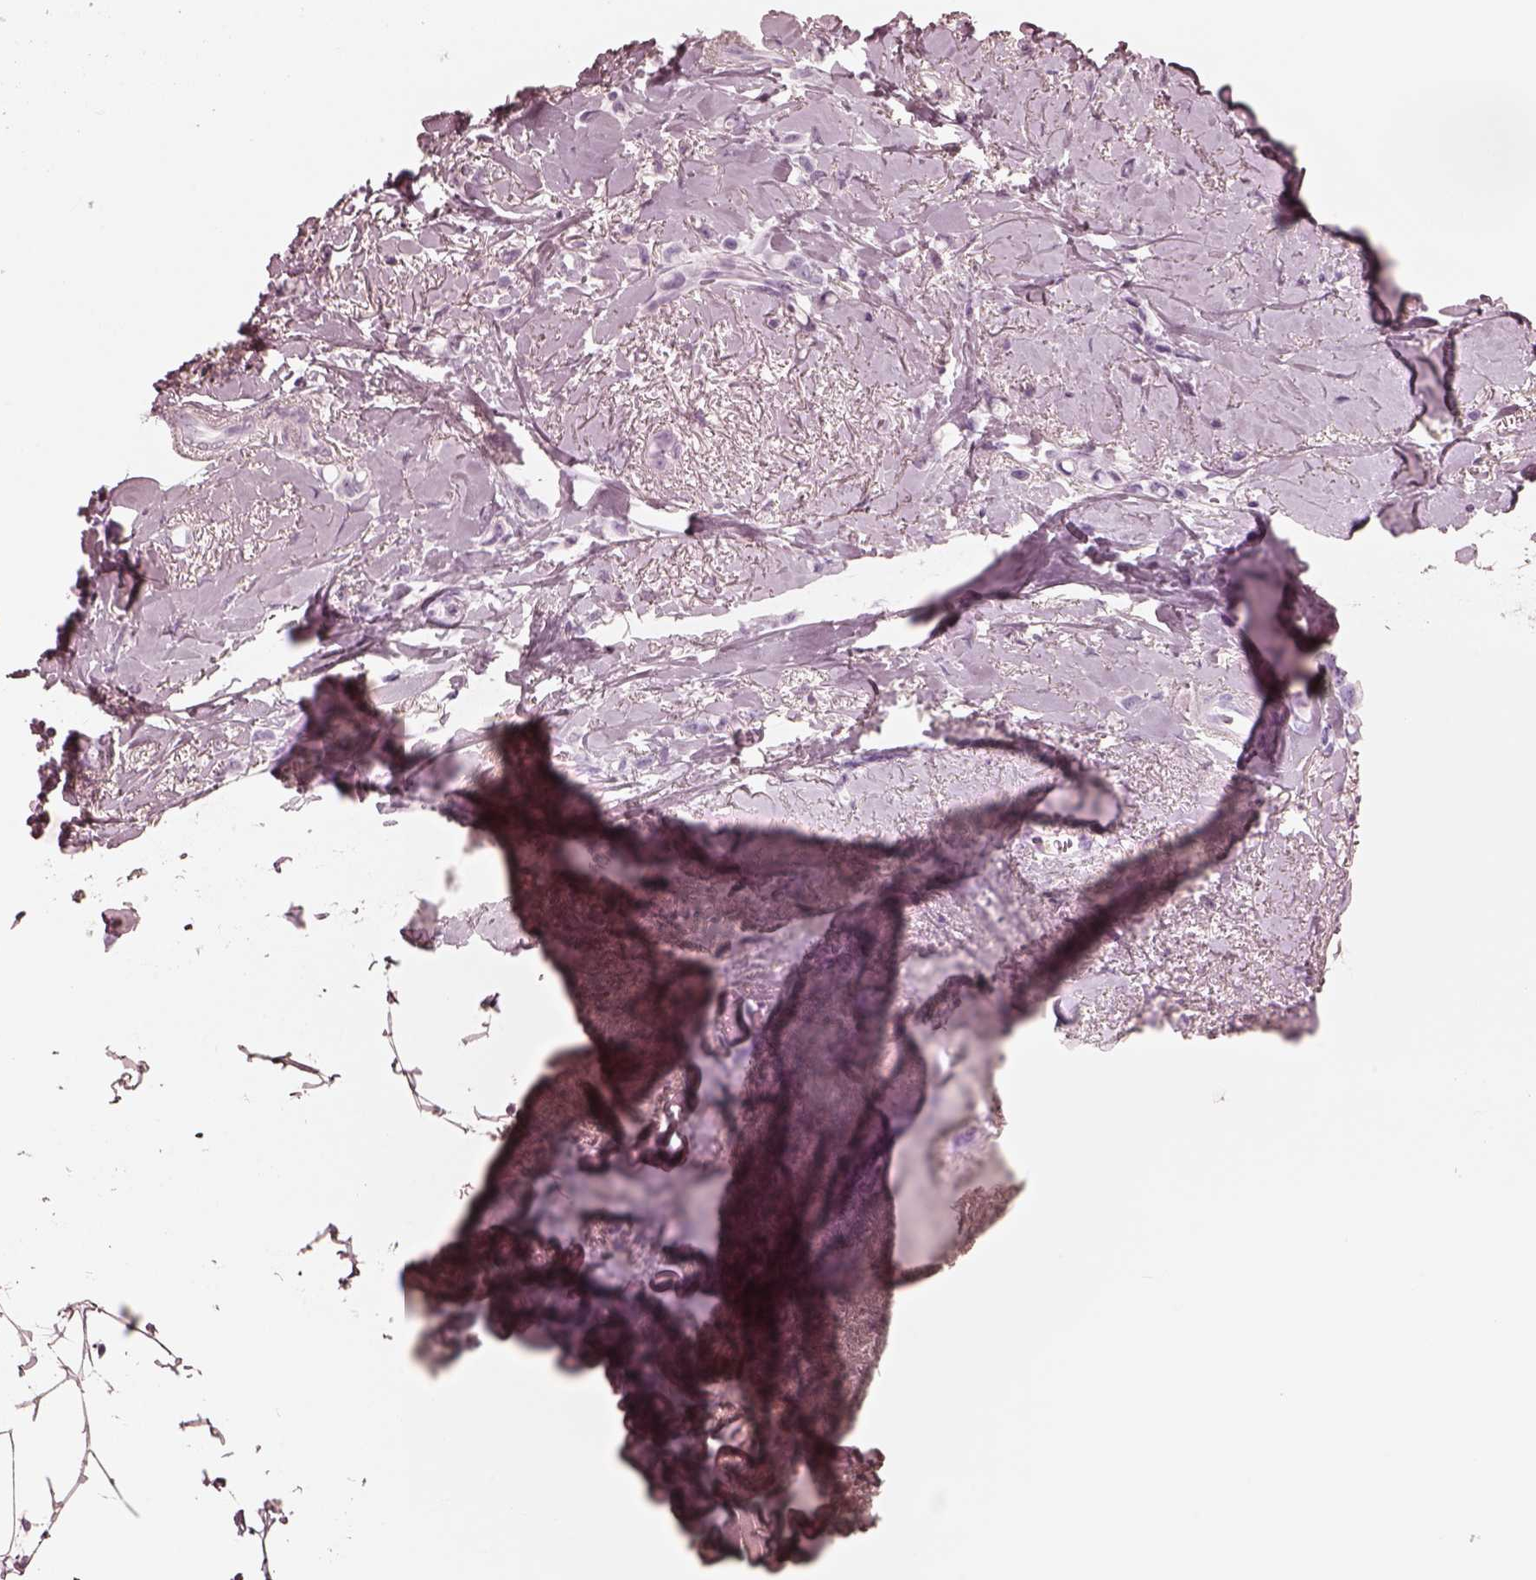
{"staining": {"intensity": "negative", "quantity": "none", "location": "none"}, "tissue": "breast cancer", "cell_type": "Tumor cells", "image_type": "cancer", "snomed": [{"axis": "morphology", "description": "Duct carcinoma"}, {"axis": "topography", "description": "Breast"}], "caption": "High power microscopy micrograph of an immunohistochemistry photomicrograph of breast cancer, revealing no significant expression in tumor cells.", "gene": "ELANE", "patient": {"sex": "female", "age": 40}}